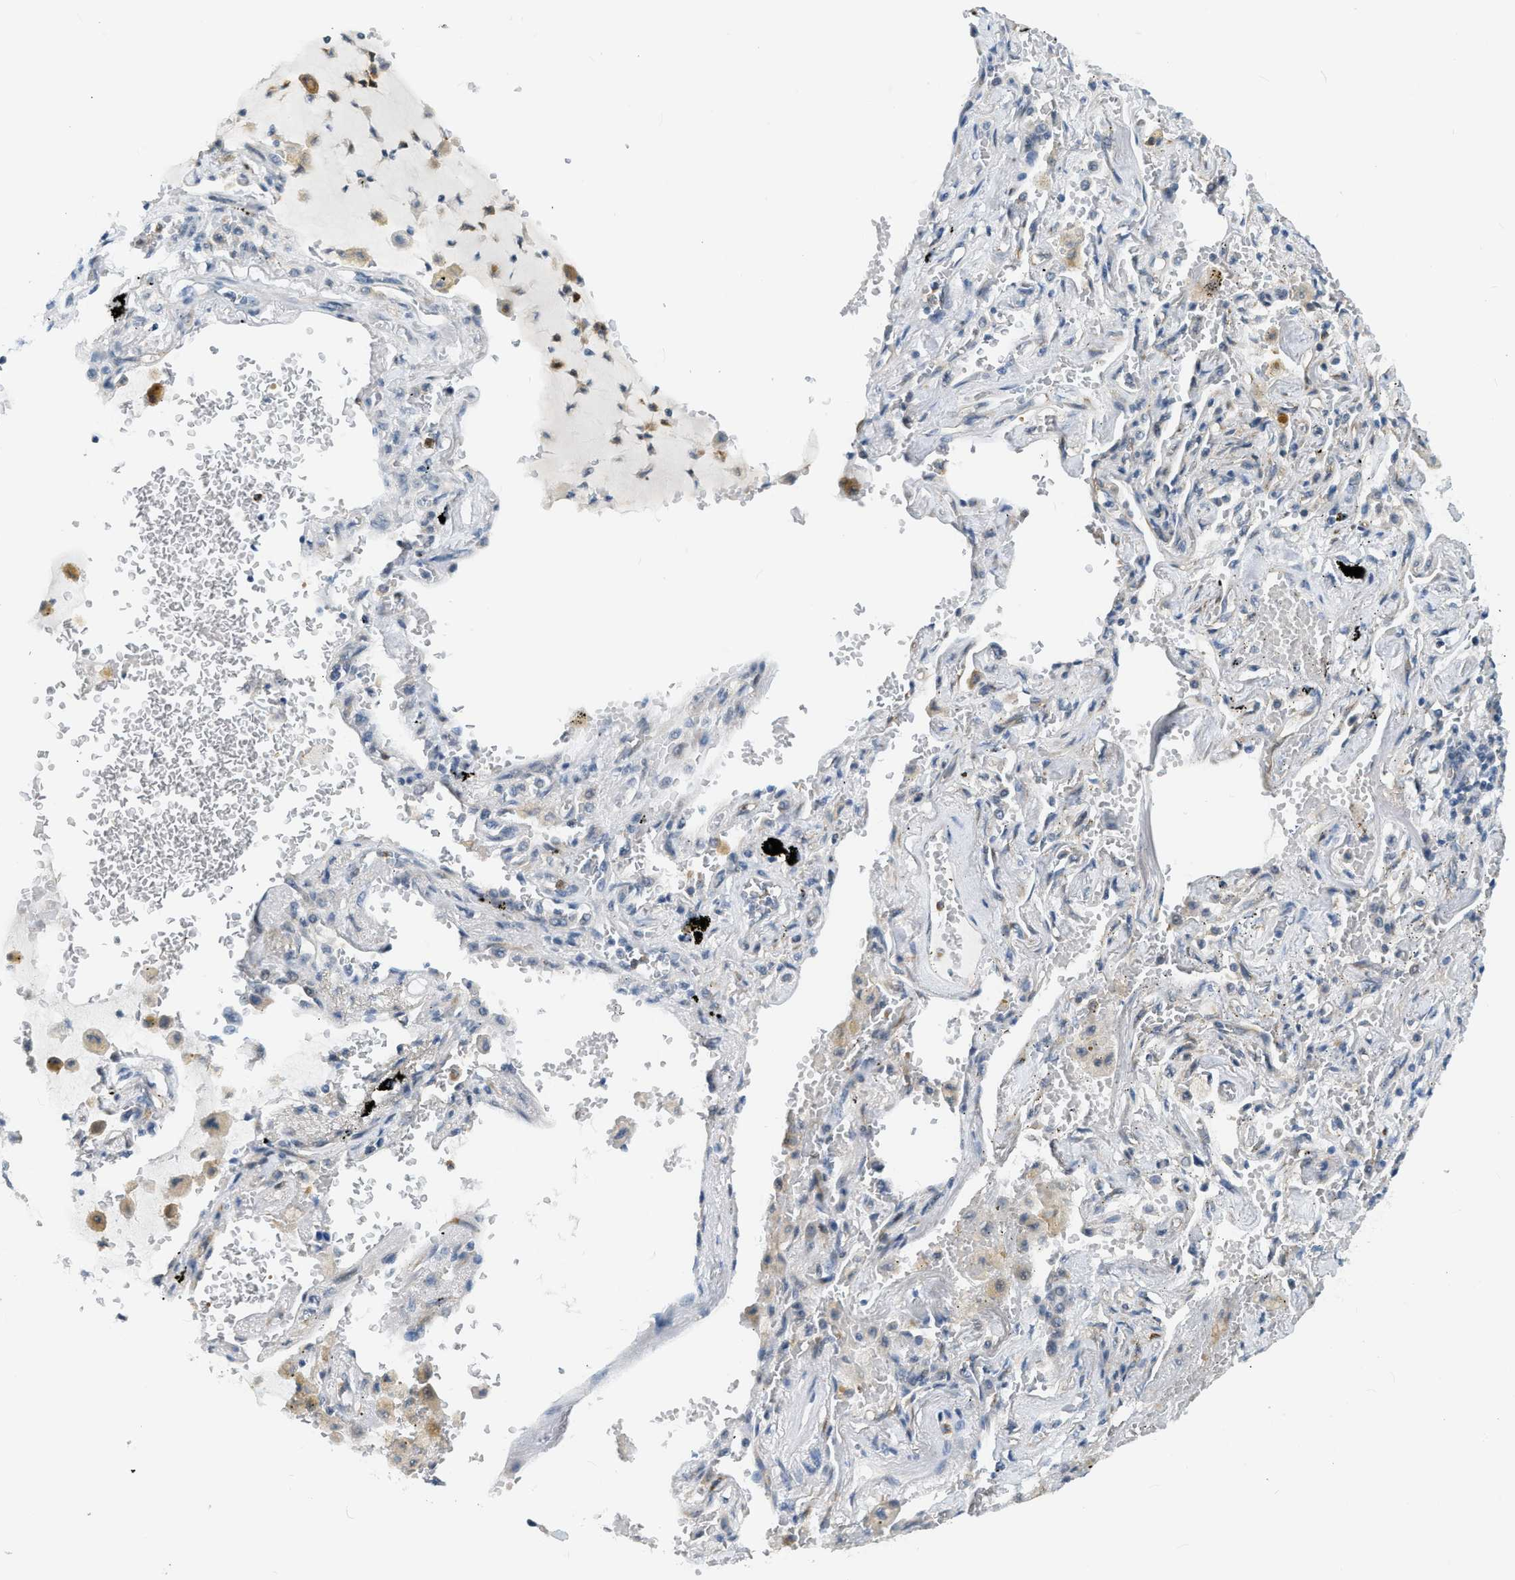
{"staining": {"intensity": "negative", "quantity": "none", "location": "none"}, "tissue": "lung cancer", "cell_type": "Tumor cells", "image_type": "cancer", "snomed": [{"axis": "morphology", "description": "Adenocarcinoma, NOS"}, {"axis": "topography", "description": "Lung"}], "caption": "Immunohistochemistry (IHC) micrograph of neoplastic tissue: lung cancer (adenocarcinoma) stained with DAB reveals no significant protein staining in tumor cells.", "gene": "ZNF408", "patient": {"sex": "female", "age": 65}}